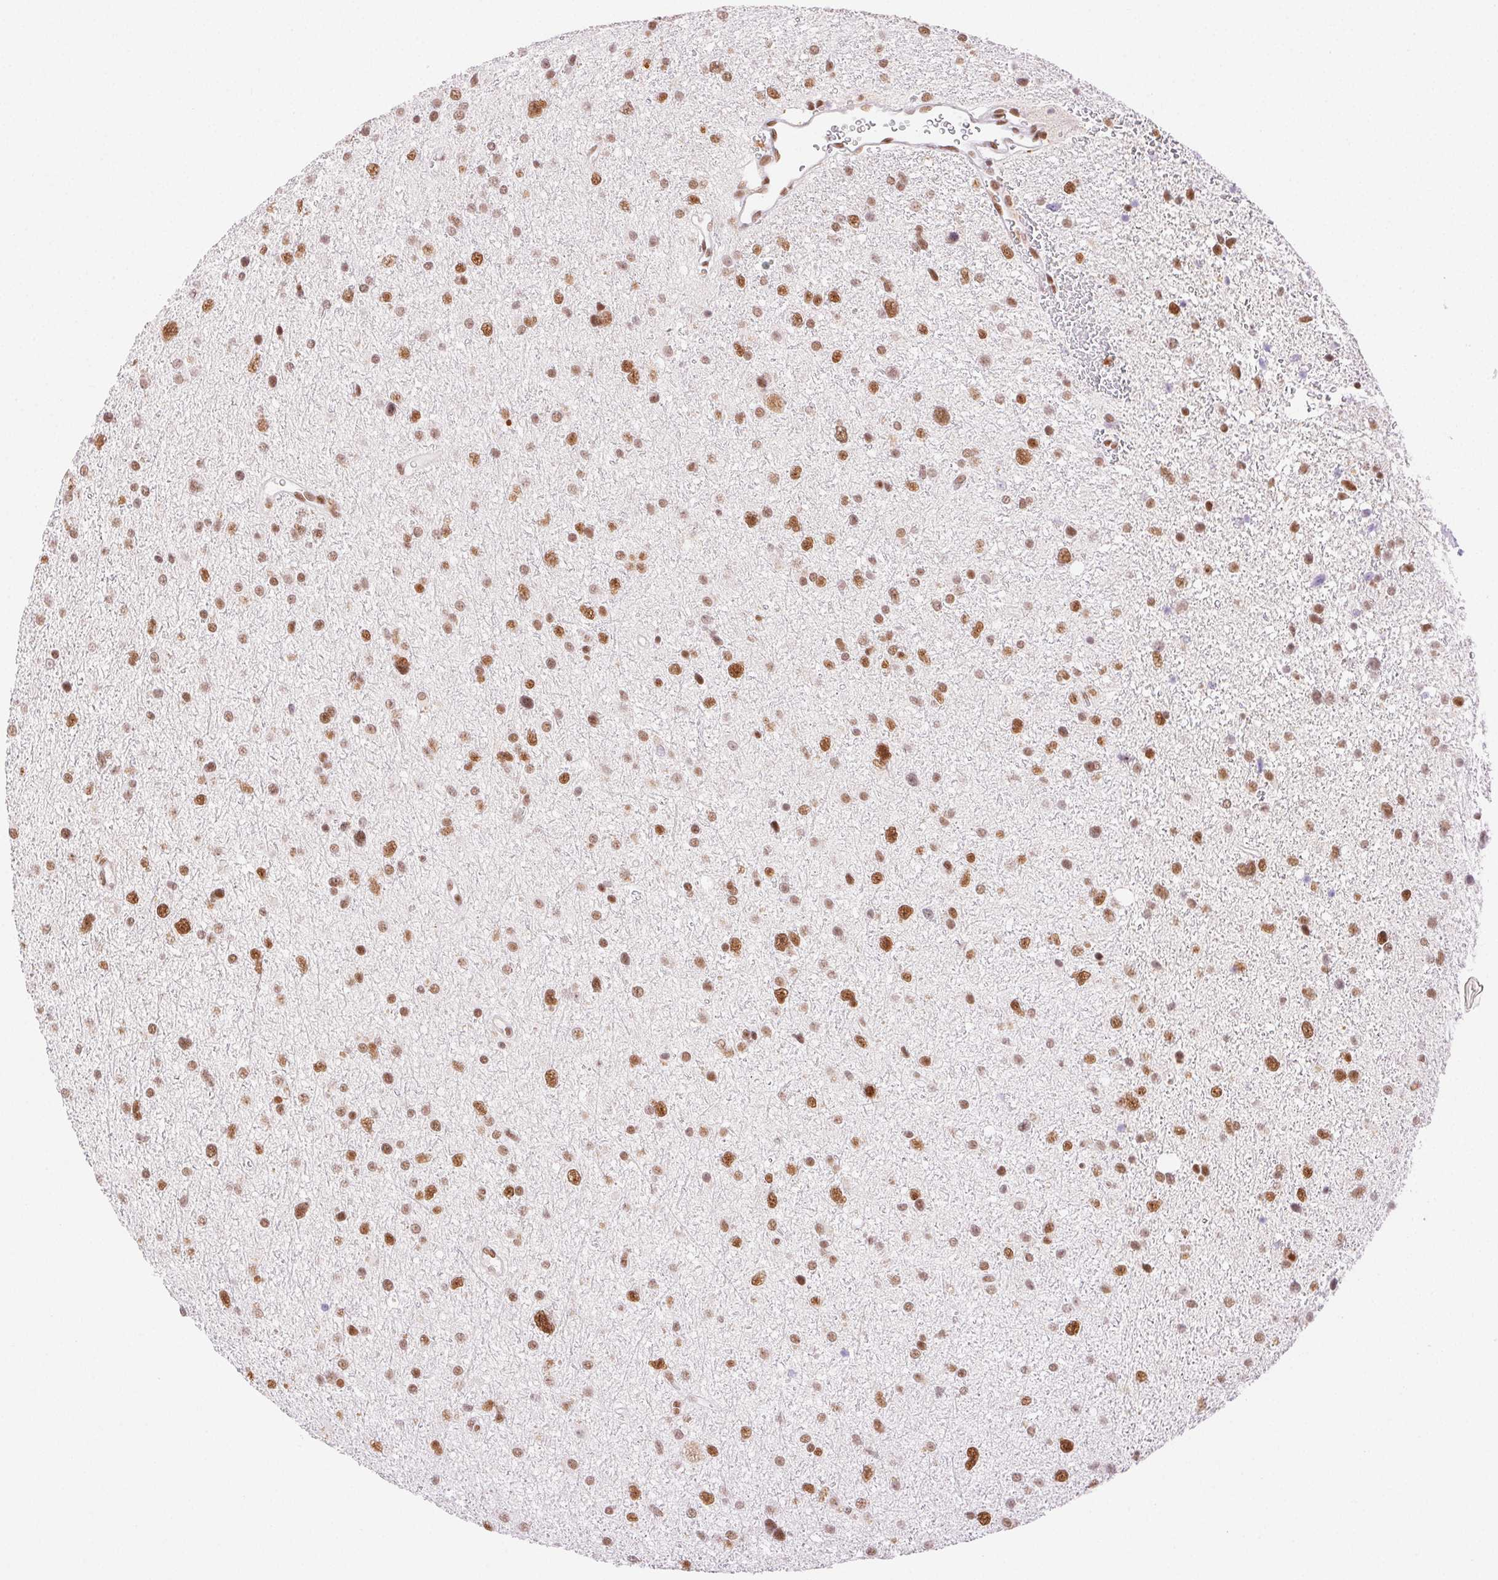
{"staining": {"intensity": "moderate", "quantity": ">75%", "location": "nuclear"}, "tissue": "glioma", "cell_type": "Tumor cells", "image_type": "cancer", "snomed": [{"axis": "morphology", "description": "Glioma, malignant, Low grade"}, {"axis": "topography", "description": "Brain"}], "caption": "IHC micrograph of human glioma stained for a protein (brown), which reveals medium levels of moderate nuclear positivity in about >75% of tumor cells.", "gene": "H2AZ2", "patient": {"sex": "female", "age": 55}}